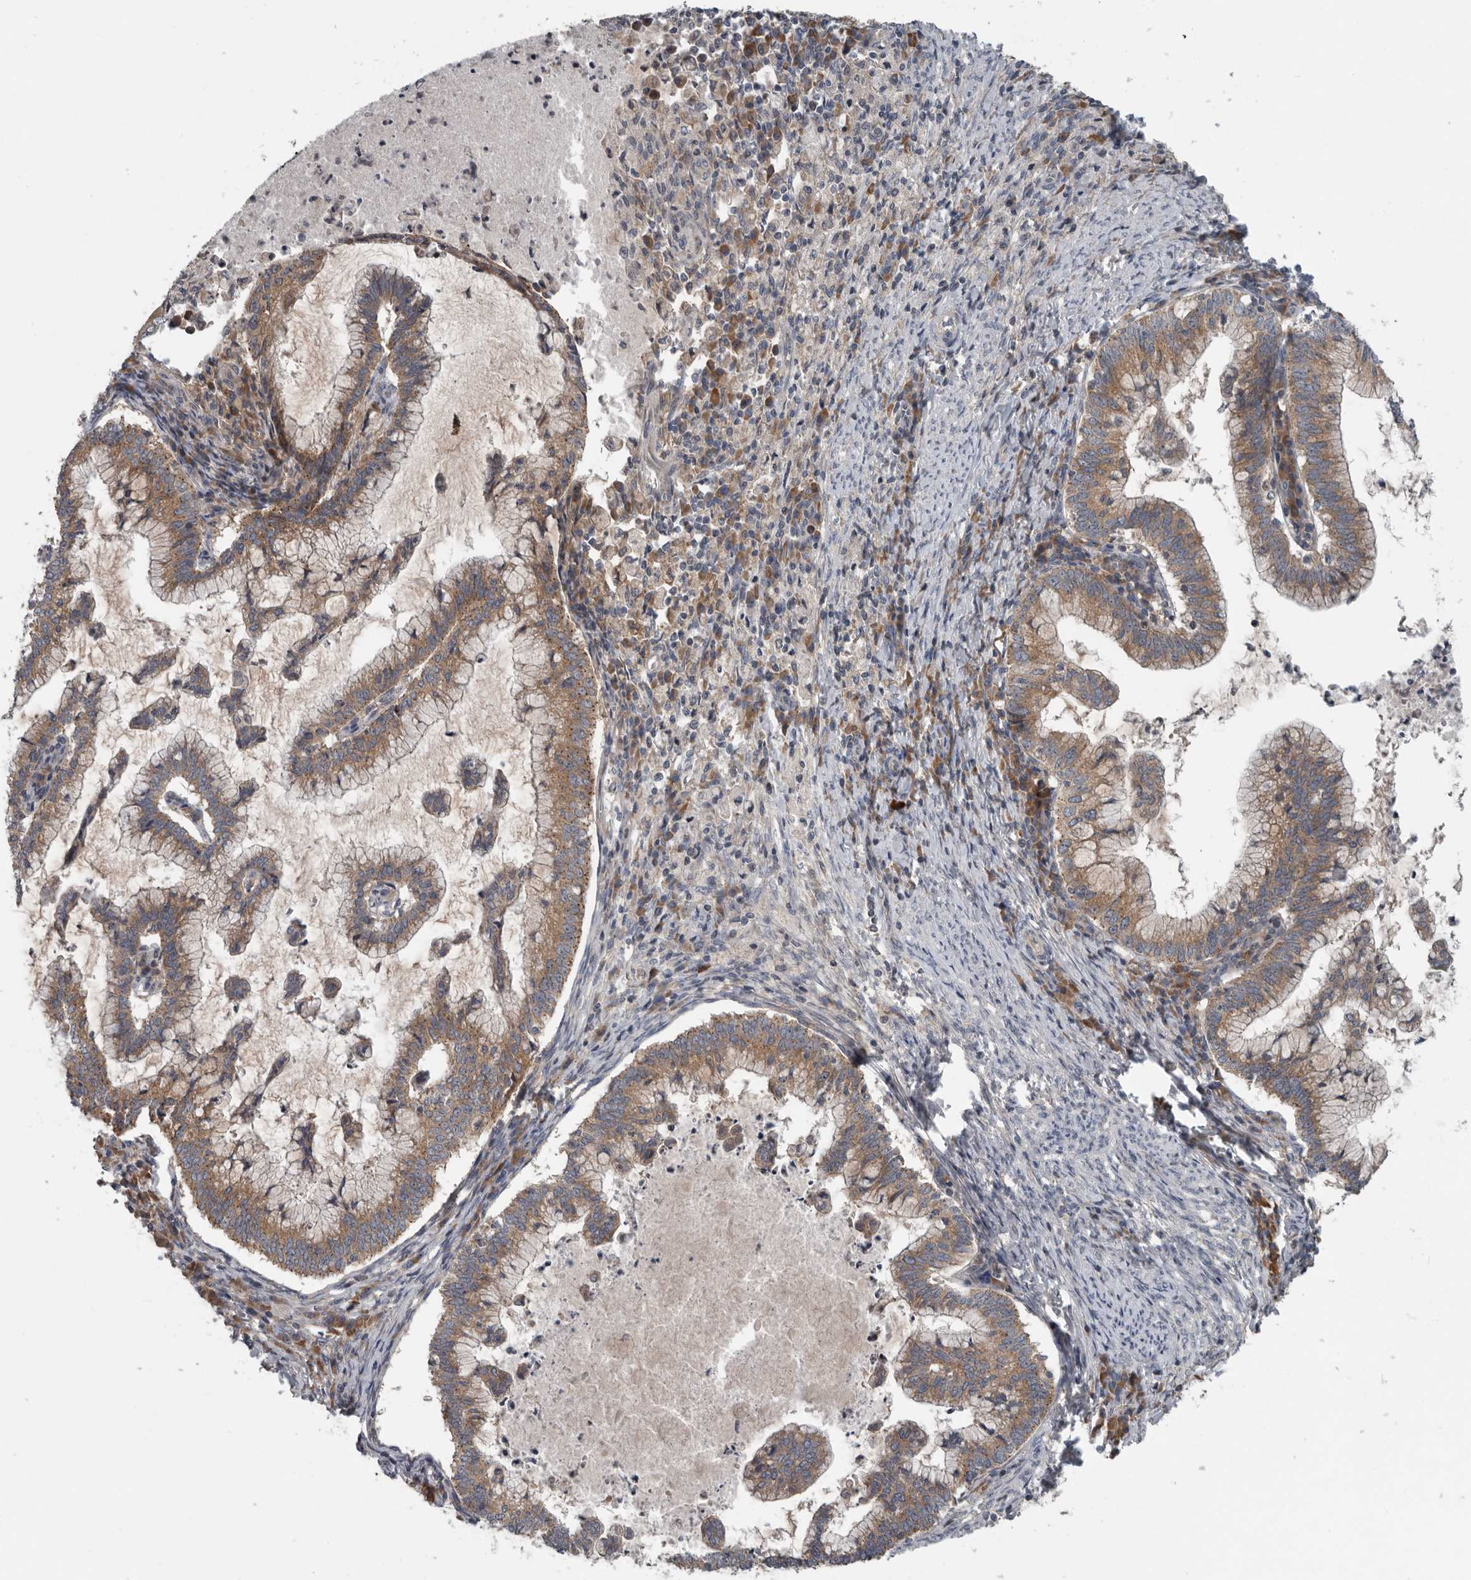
{"staining": {"intensity": "moderate", "quantity": ">75%", "location": "cytoplasmic/membranous"}, "tissue": "cervical cancer", "cell_type": "Tumor cells", "image_type": "cancer", "snomed": [{"axis": "morphology", "description": "Adenocarcinoma, NOS"}, {"axis": "topography", "description": "Cervix"}], "caption": "Moderate cytoplasmic/membranous staining is identified in about >75% of tumor cells in adenocarcinoma (cervical).", "gene": "TMEM199", "patient": {"sex": "female", "age": 36}}